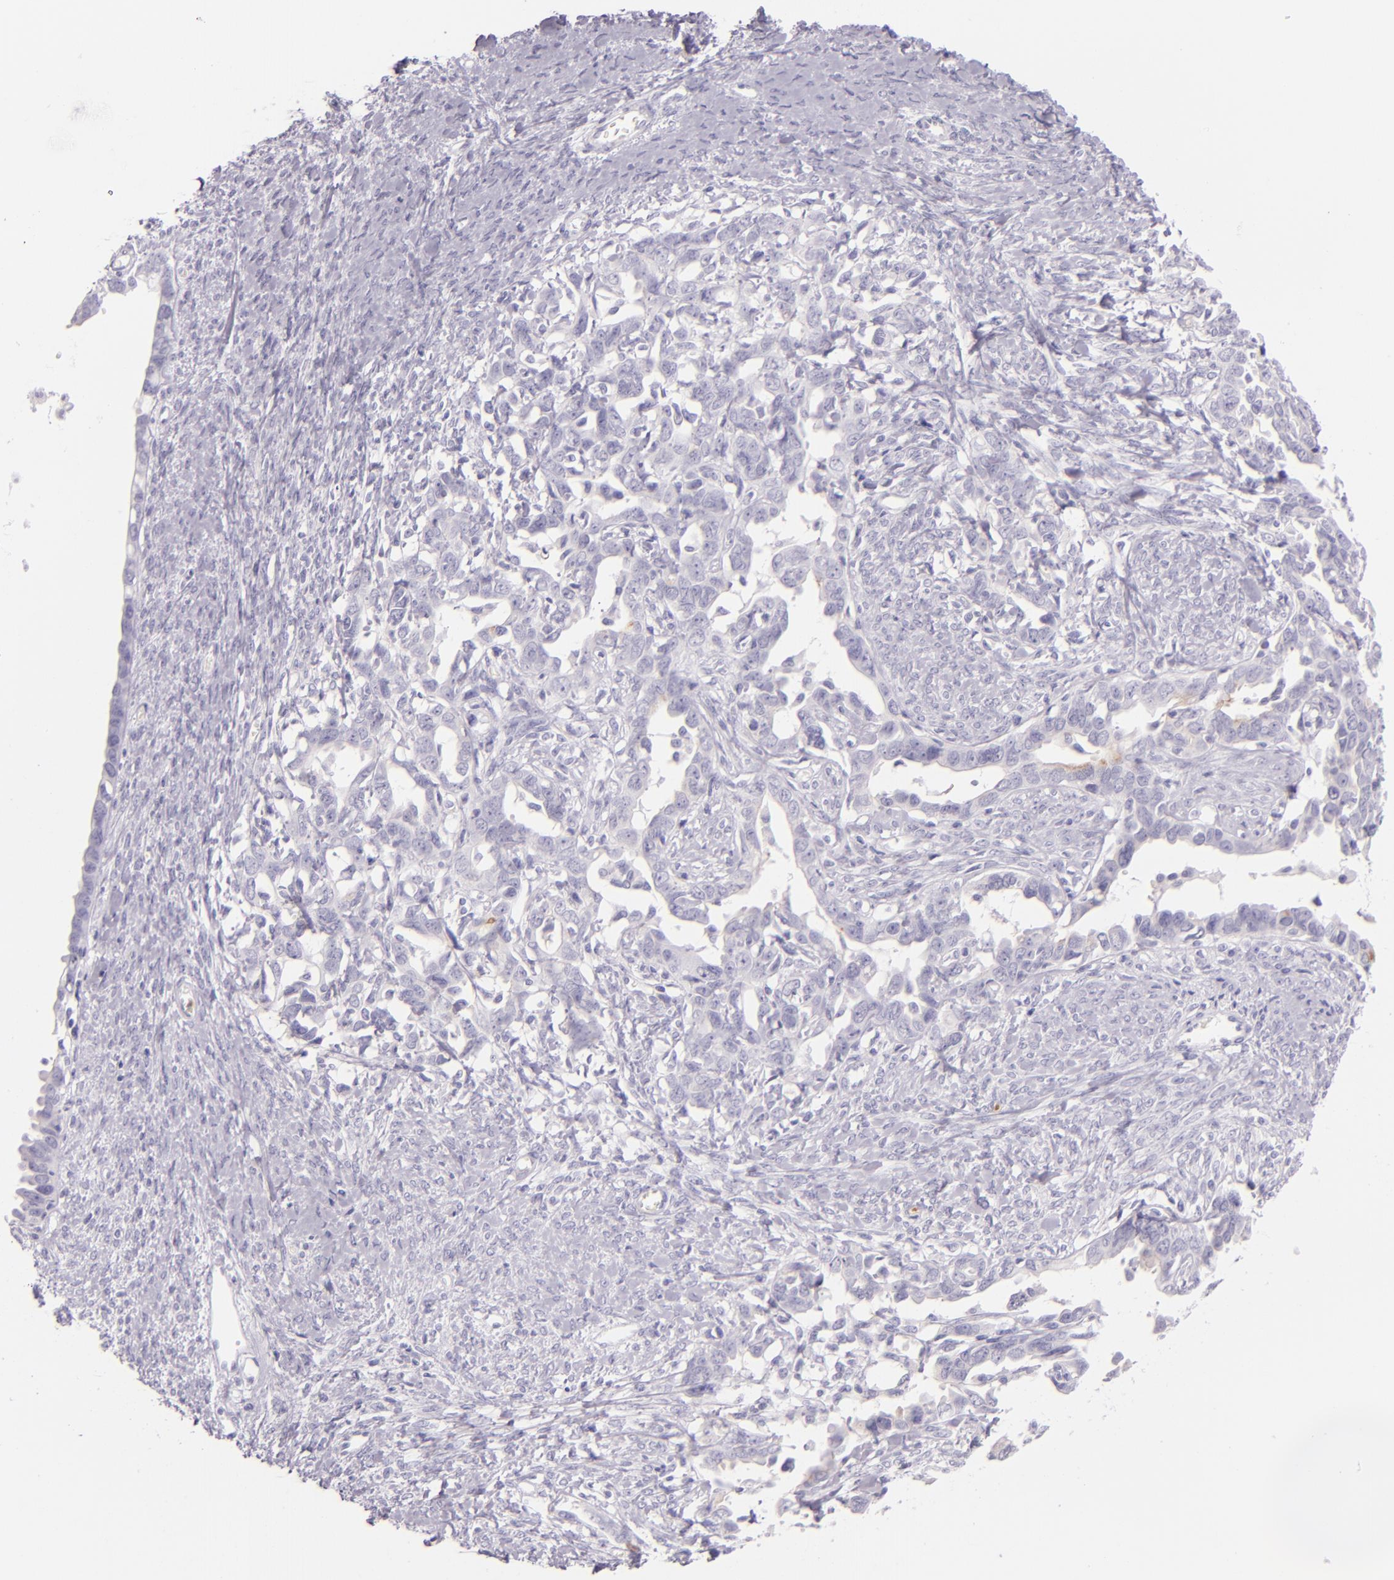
{"staining": {"intensity": "negative", "quantity": "none", "location": "none"}, "tissue": "ovarian cancer", "cell_type": "Tumor cells", "image_type": "cancer", "snomed": [{"axis": "morphology", "description": "Cystadenocarcinoma, serous, NOS"}, {"axis": "topography", "description": "Ovary"}], "caption": "Immunohistochemical staining of ovarian serous cystadenocarcinoma displays no significant staining in tumor cells.", "gene": "CEACAM1", "patient": {"sex": "female", "age": 69}}